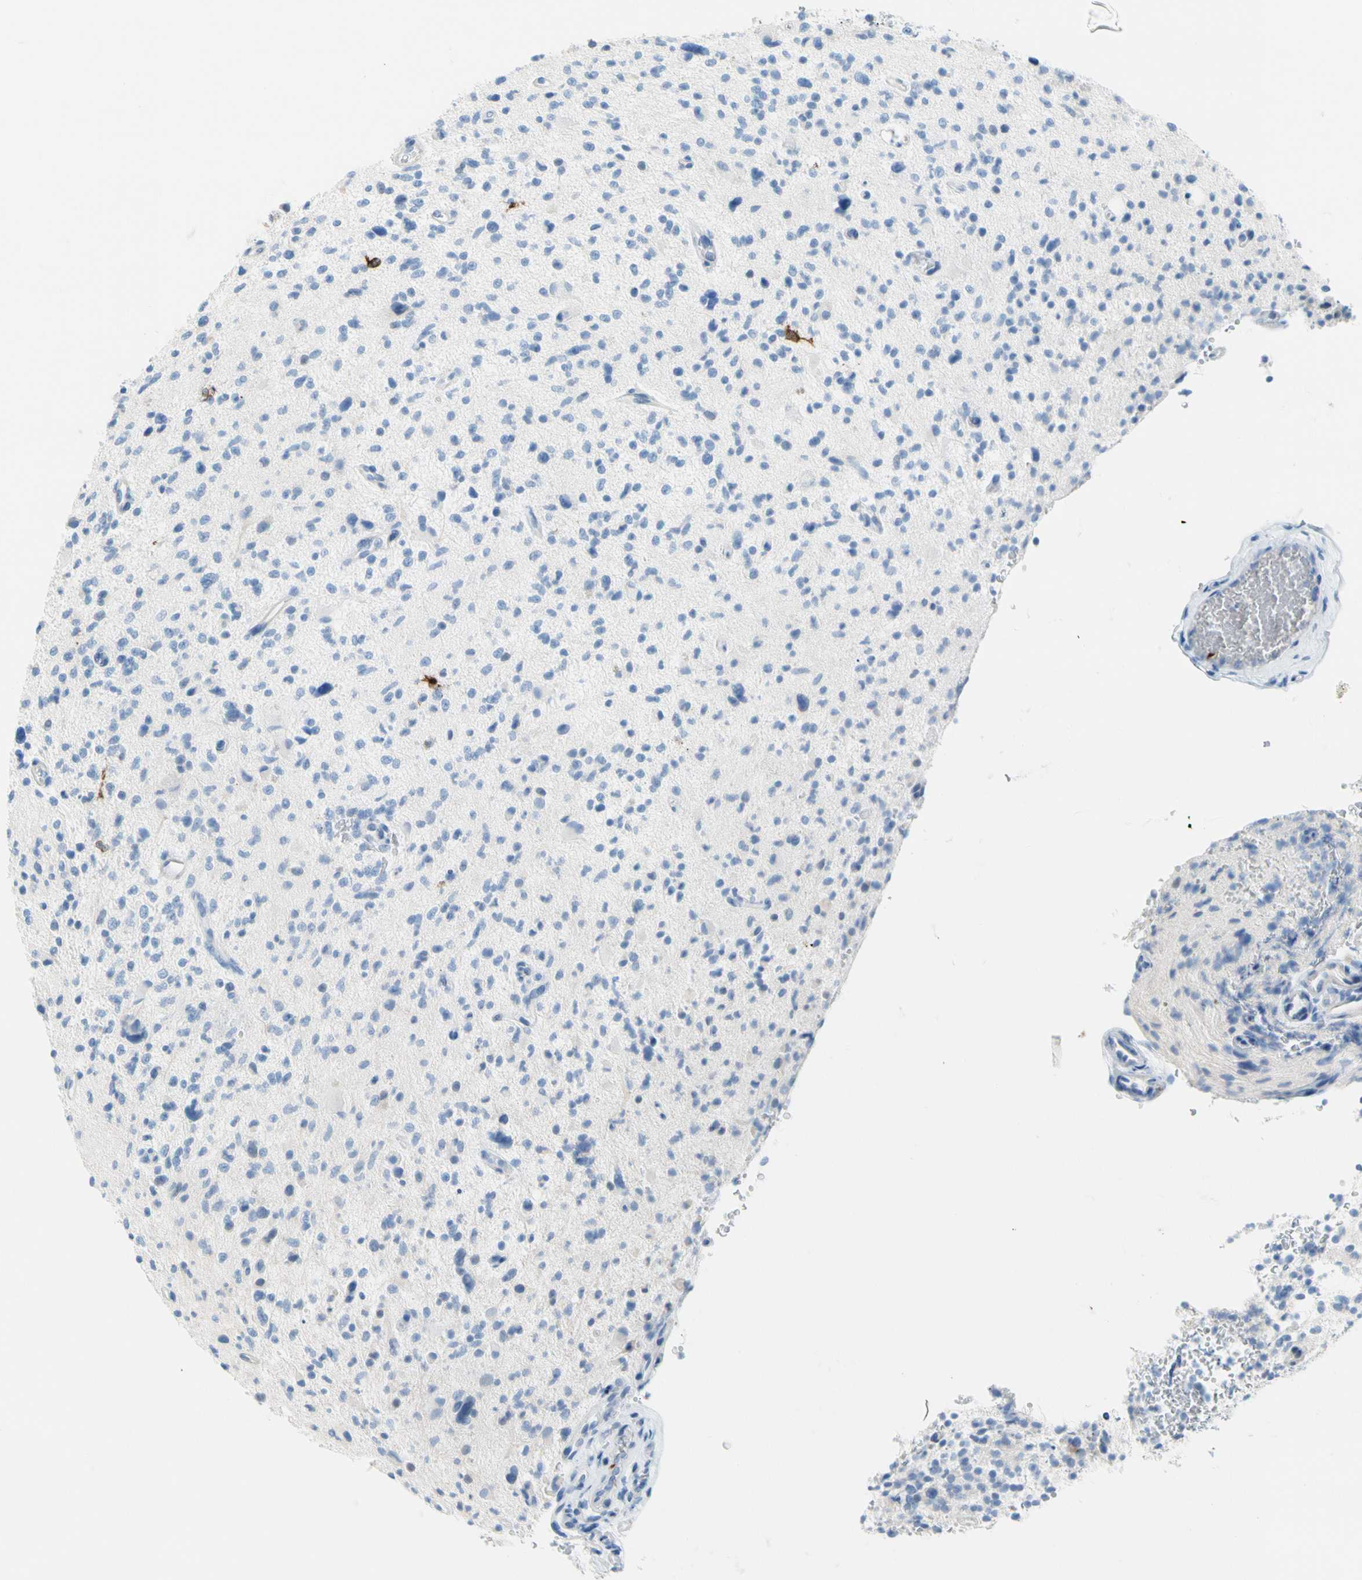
{"staining": {"intensity": "negative", "quantity": "none", "location": "none"}, "tissue": "glioma", "cell_type": "Tumor cells", "image_type": "cancer", "snomed": [{"axis": "morphology", "description": "Glioma, malignant, High grade"}, {"axis": "topography", "description": "Brain"}], "caption": "The photomicrograph shows no staining of tumor cells in glioma.", "gene": "TACC3", "patient": {"sex": "male", "age": 48}}